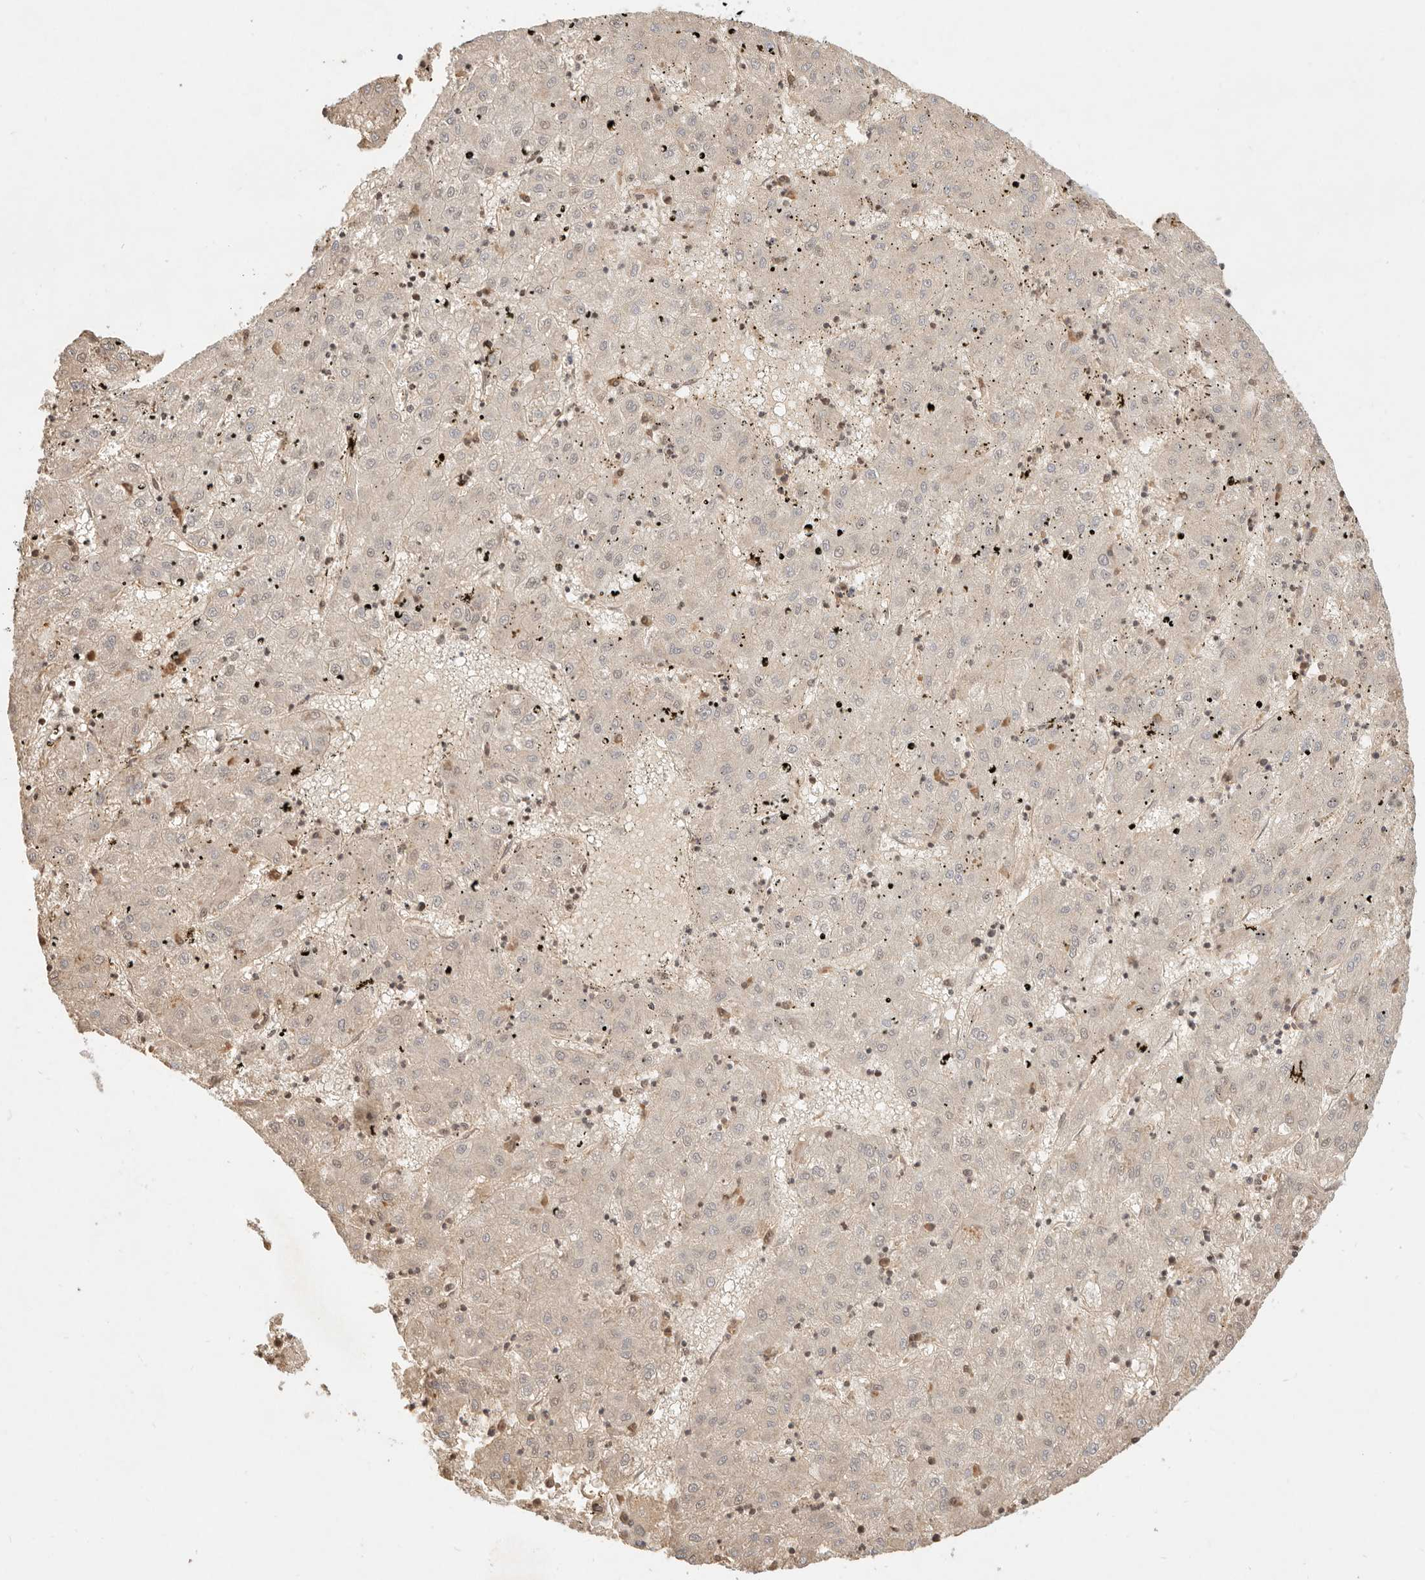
{"staining": {"intensity": "weak", "quantity": "25%-75%", "location": "nuclear"}, "tissue": "liver cancer", "cell_type": "Tumor cells", "image_type": "cancer", "snomed": [{"axis": "morphology", "description": "Carcinoma, Hepatocellular, NOS"}, {"axis": "topography", "description": "Liver"}], "caption": "Protein staining of liver hepatocellular carcinoma tissue reveals weak nuclear expression in approximately 25%-75% of tumor cells.", "gene": "MEP1A", "patient": {"sex": "male", "age": 72}}